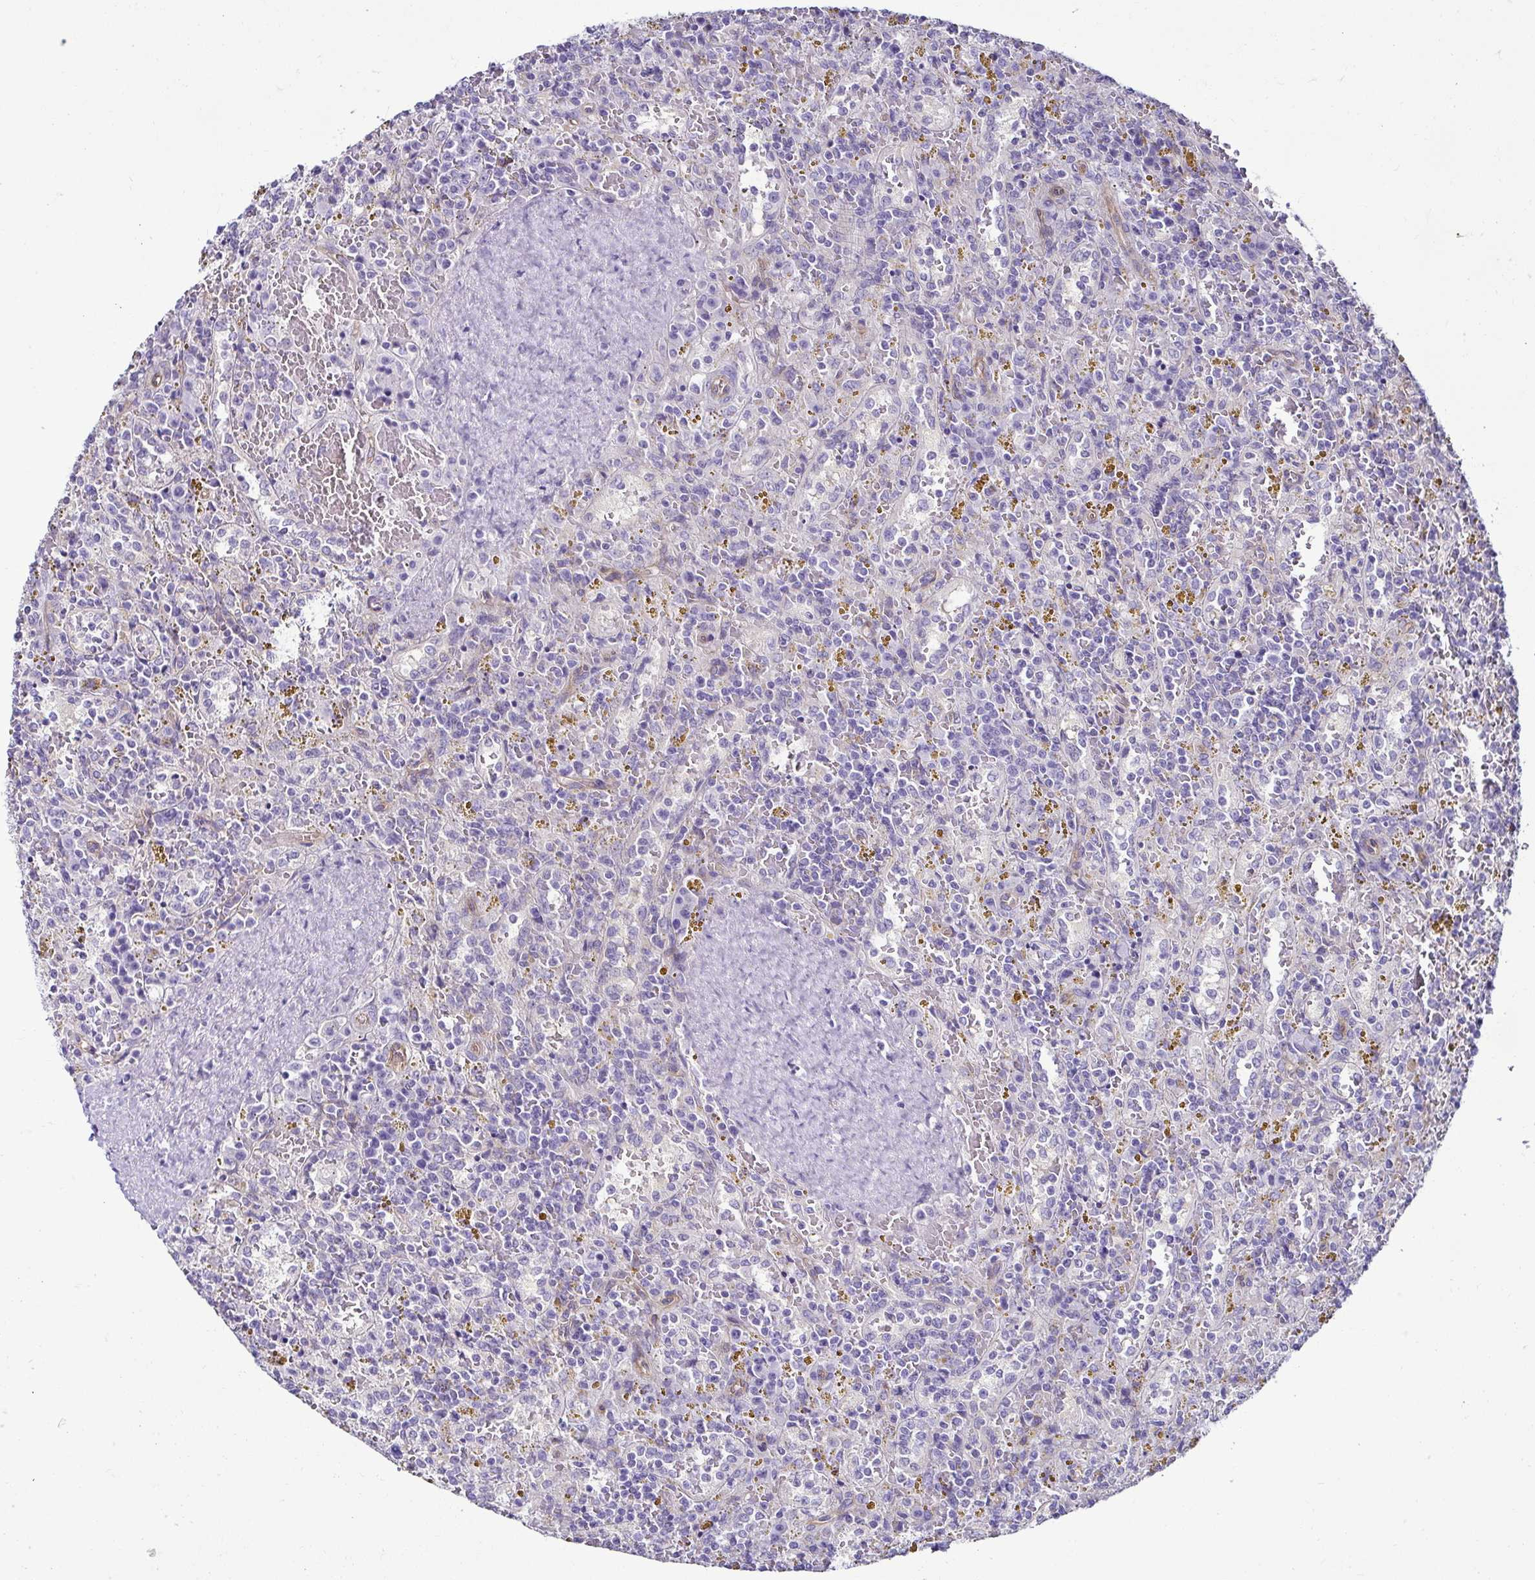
{"staining": {"intensity": "negative", "quantity": "none", "location": "none"}, "tissue": "lymphoma", "cell_type": "Tumor cells", "image_type": "cancer", "snomed": [{"axis": "morphology", "description": "Malignant lymphoma, non-Hodgkin's type, Low grade"}, {"axis": "topography", "description": "Spleen"}], "caption": "Protein analysis of low-grade malignant lymphoma, non-Hodgkin's type demonstrates no significant expression in tumor cells.", "gene": "CASP14", "patient": {"sex": "female", "age": 65}}